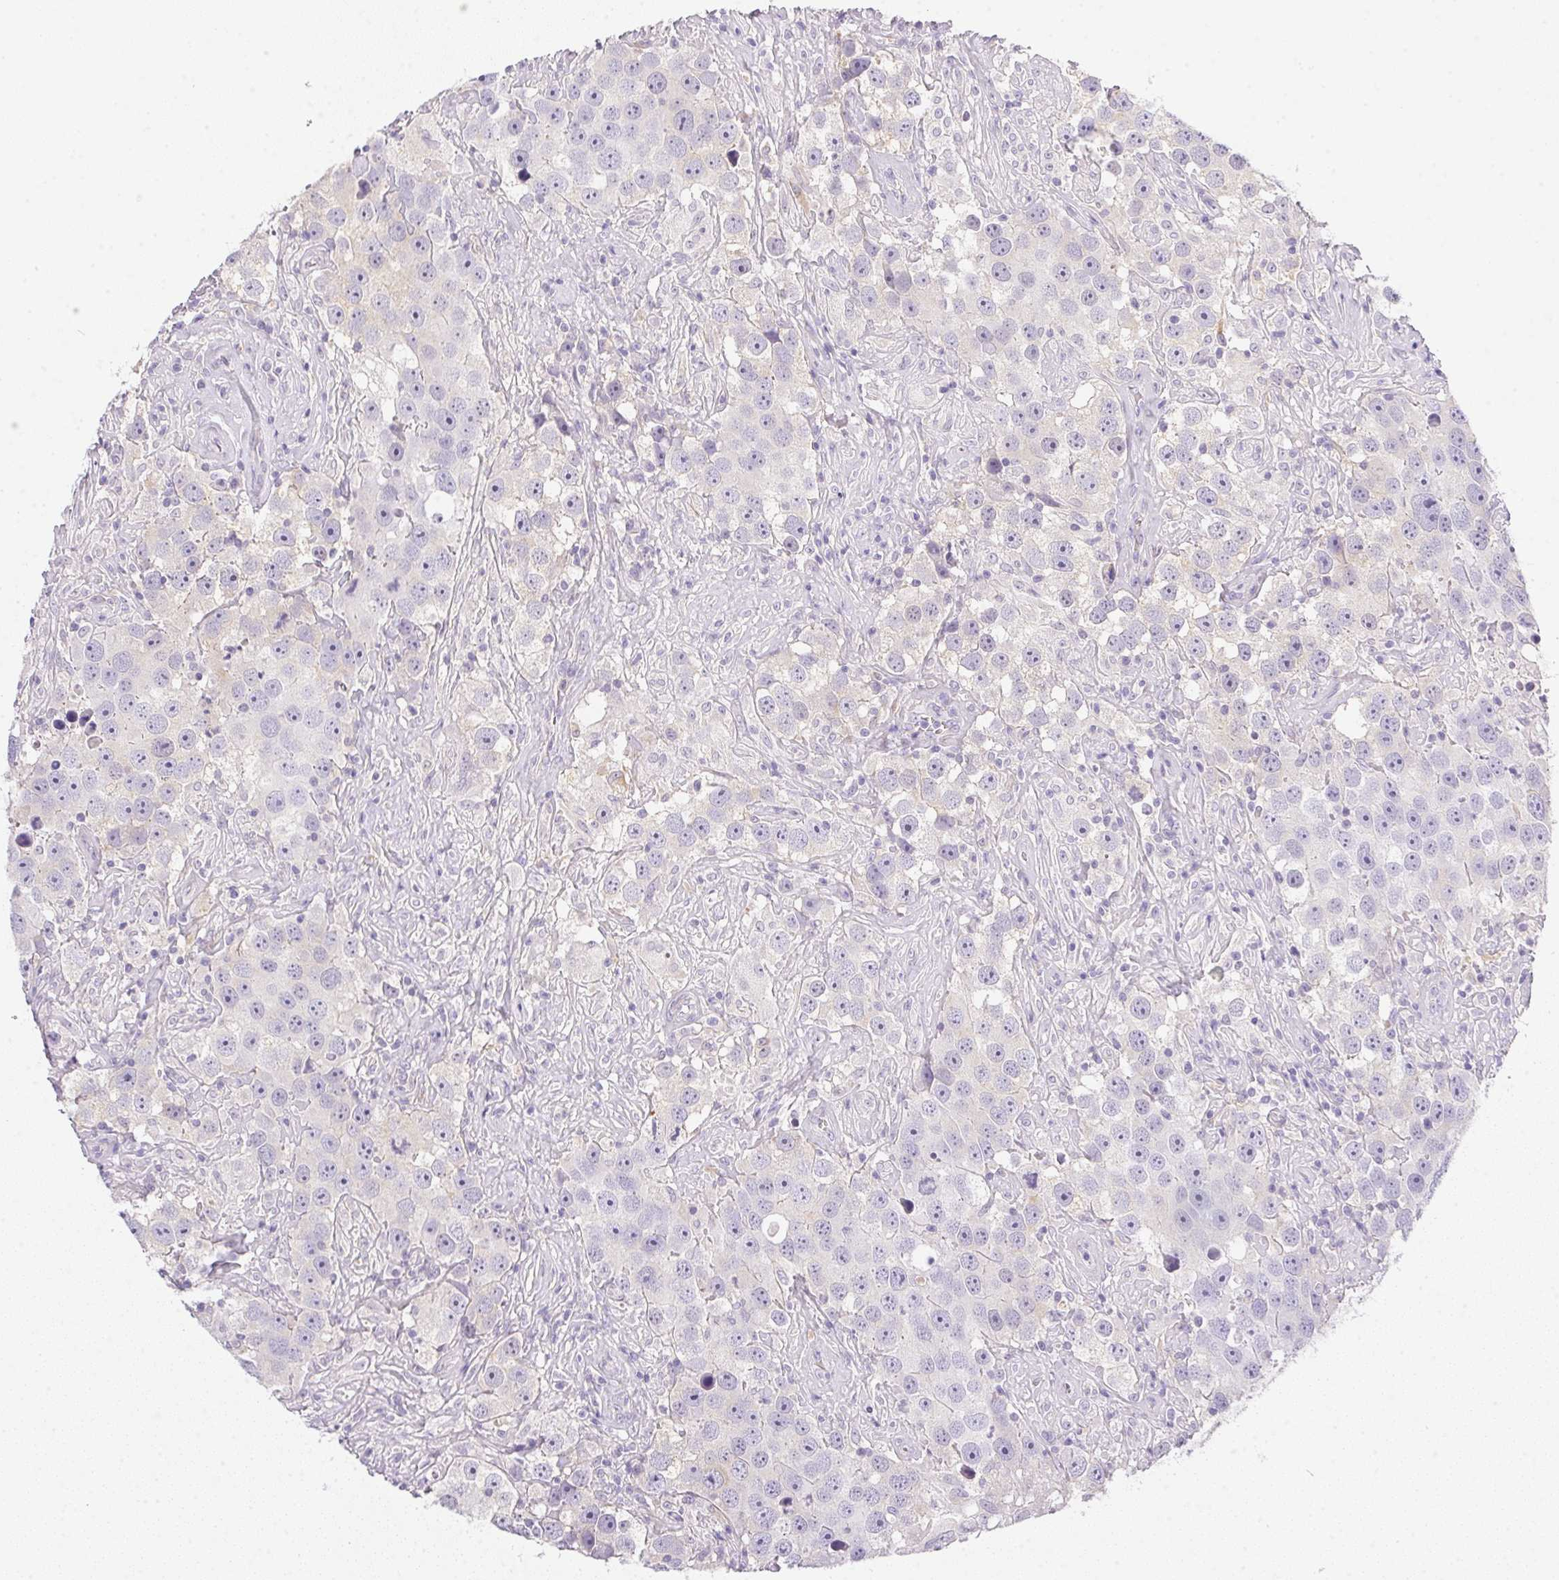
{"staining": {"intensity": "negative", "quantity": "none", "location": "none"}, "tissue": "testis cancer", "cell_type": "Tumor cells", "image_type": "cancer", "snomed": [{"axis": "morphology", "description": "Seminoma, NOS"}, {"axis": "topography", "description": "Testis"}], "caption": "An IHC histopathology image of seminoma (testis) is shown. There is no staining in tumor cells of seminoma (testis).", "gene": "SLC17A7", "patient": {"sex": "male", "age": 49}}